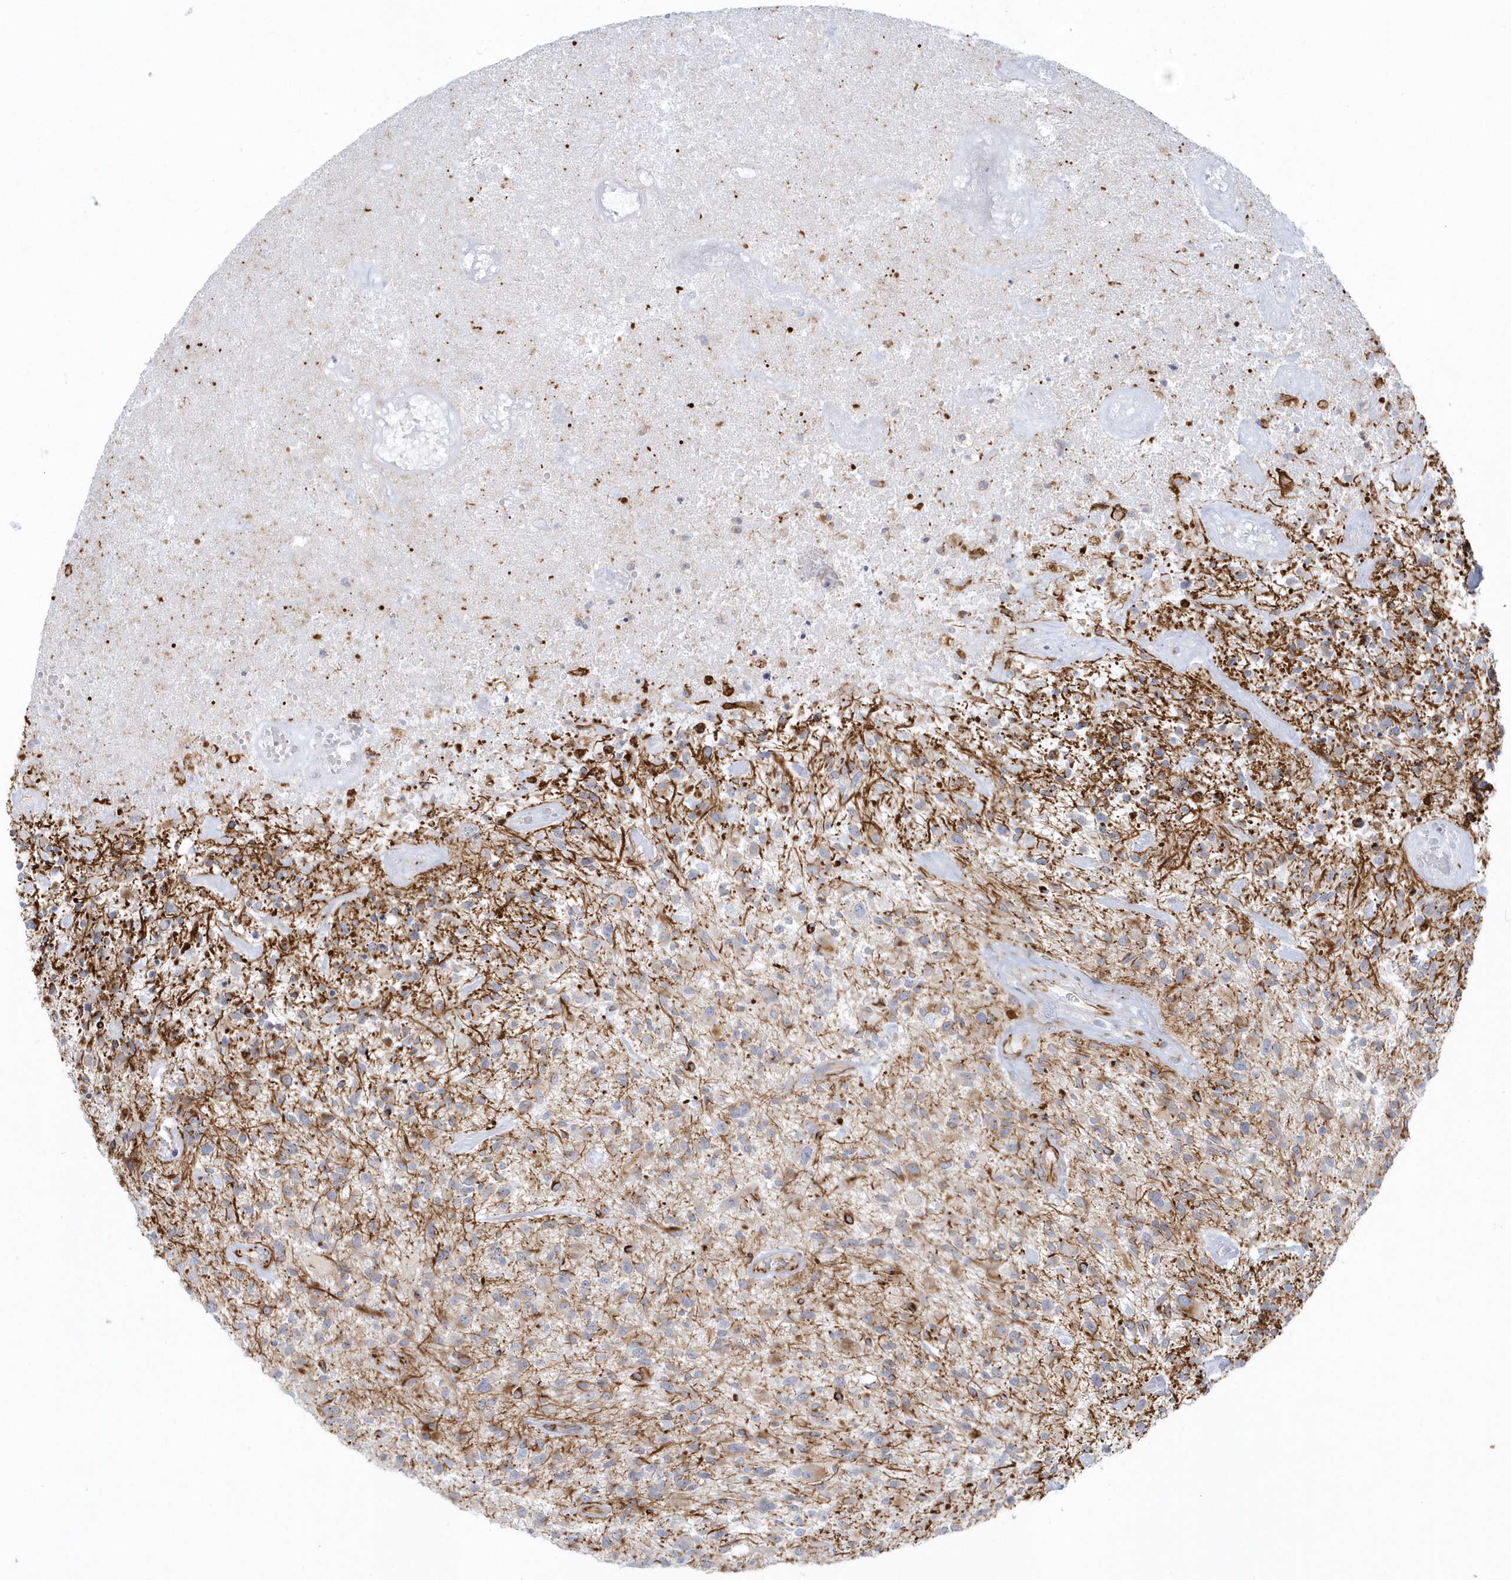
{"staining": {"intensity": "moderate", "quantity": "25%-75%", "location": "cytoplasmic/membranous"}, "tissue": "glioma", "cell_type": "Tumor cells", "image_type": "cancer", "snomed": [{"axis": "morphology", "description": "Glioma, malignant, High grade"}, {"axis": "topography", "description": "Brain"}], "caption": "Protein staining of malignant glioma (high-grade) tissue displays moderate cytoplasmic/membranous positivity in about 25%-75% of tumor cells.", "gene": "PPIL6", "patient": {"sex": "male", "age": 47}}